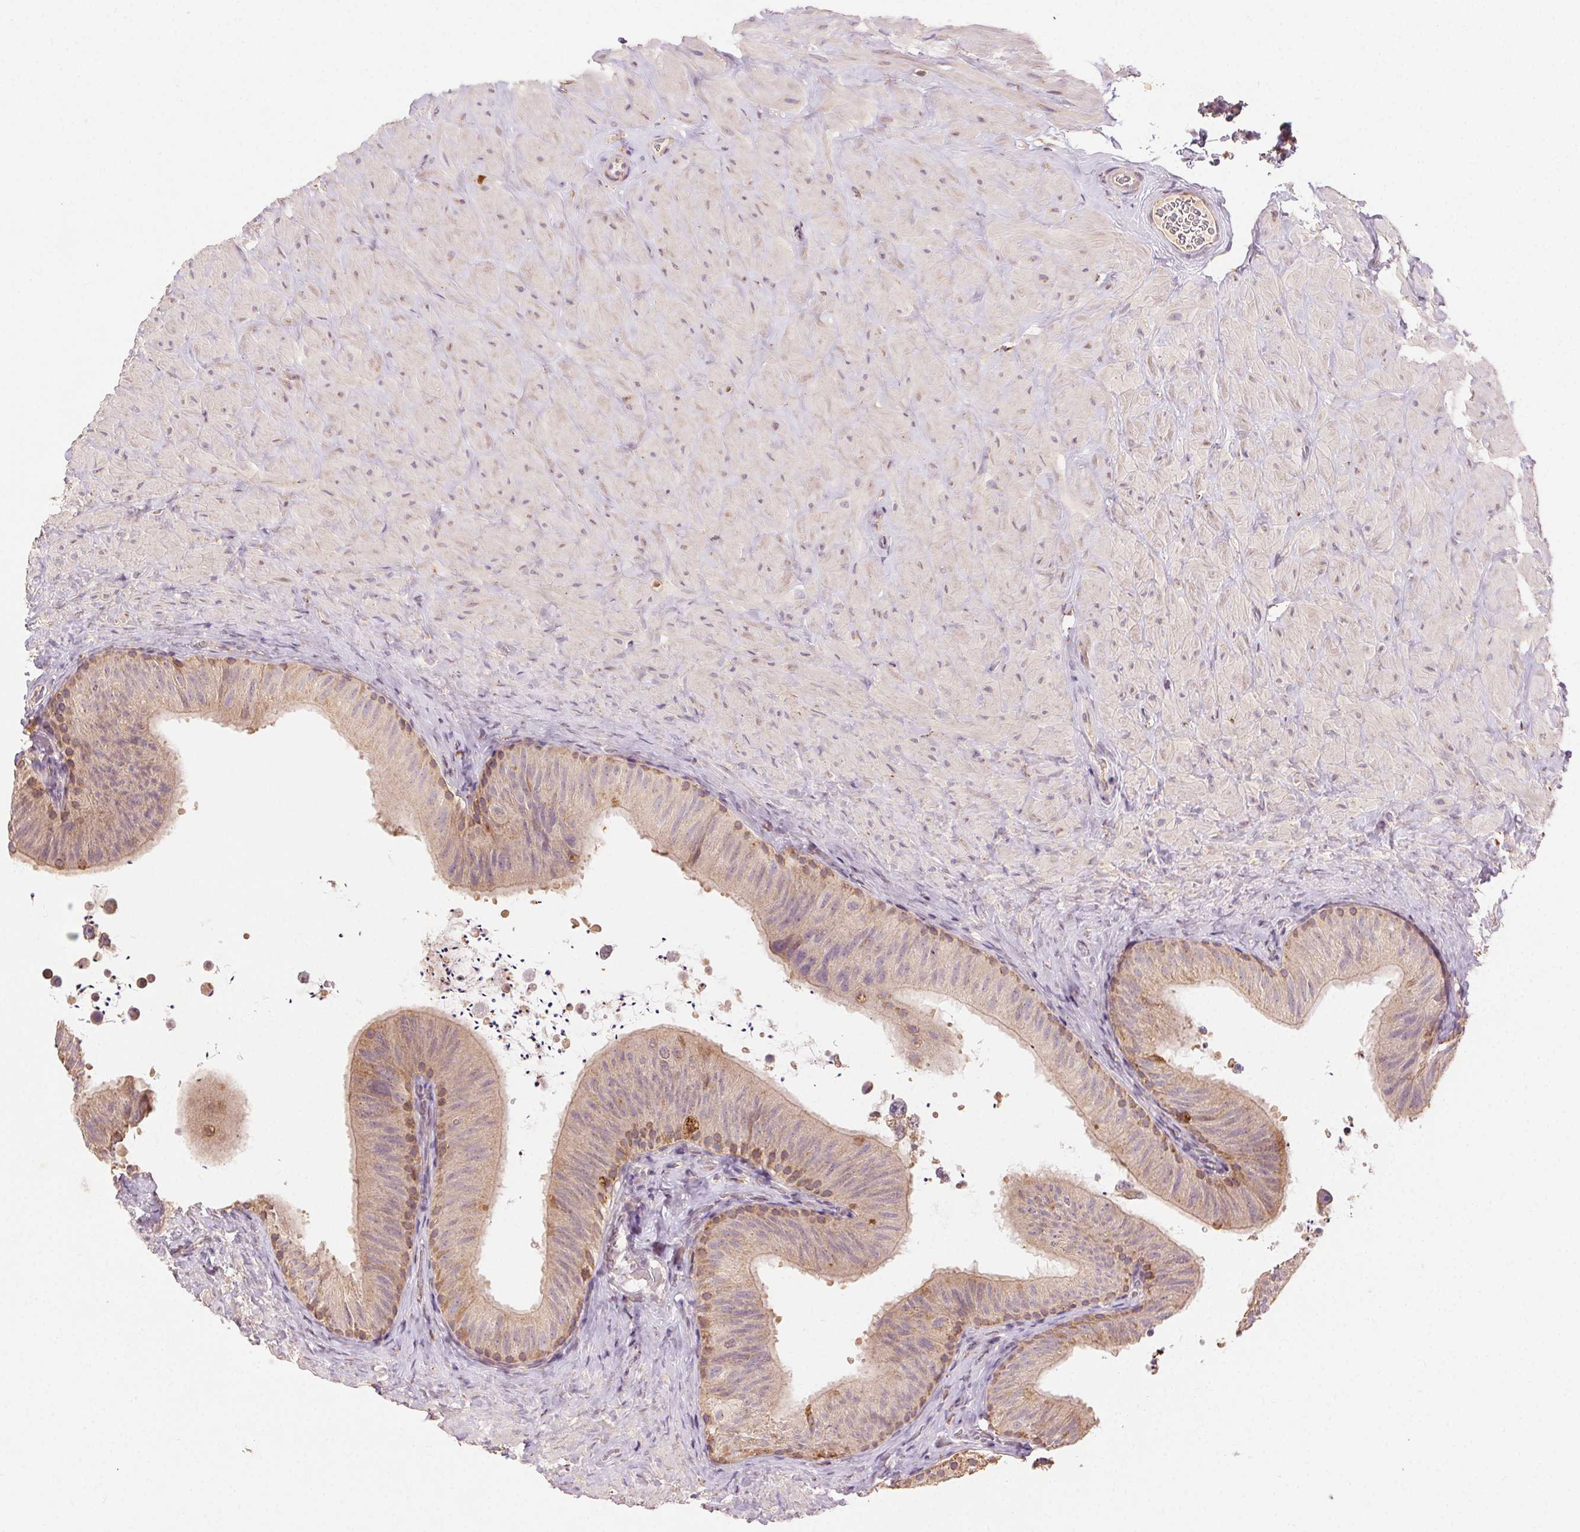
{"staining": {"intensity": "moderate", "quantity": "25%-75%", "location": "cytoplasmic/membranous"}, "tissue": "epididymis", "cell_type": "Glandular cells", "image_type": "normal", "snomed": [{"axis": "morphology", "description": "Normal tissue, NOS"}, {"axis": "topography", "description": "Epididymis, spermatic cord, NOS"}, {"axis": "topography", "description": "Epididymis"}], "caption": "High-power microscopy captured an immunohistochemistry (IHC) micrograph of unremarkable epididymis, revealing moderate cytoplasmic/membranous positivity in approximately 25%-75% of glandular cells.", "gene": "FNBP1L", "patient": {"sex": "male", "age": 31}}